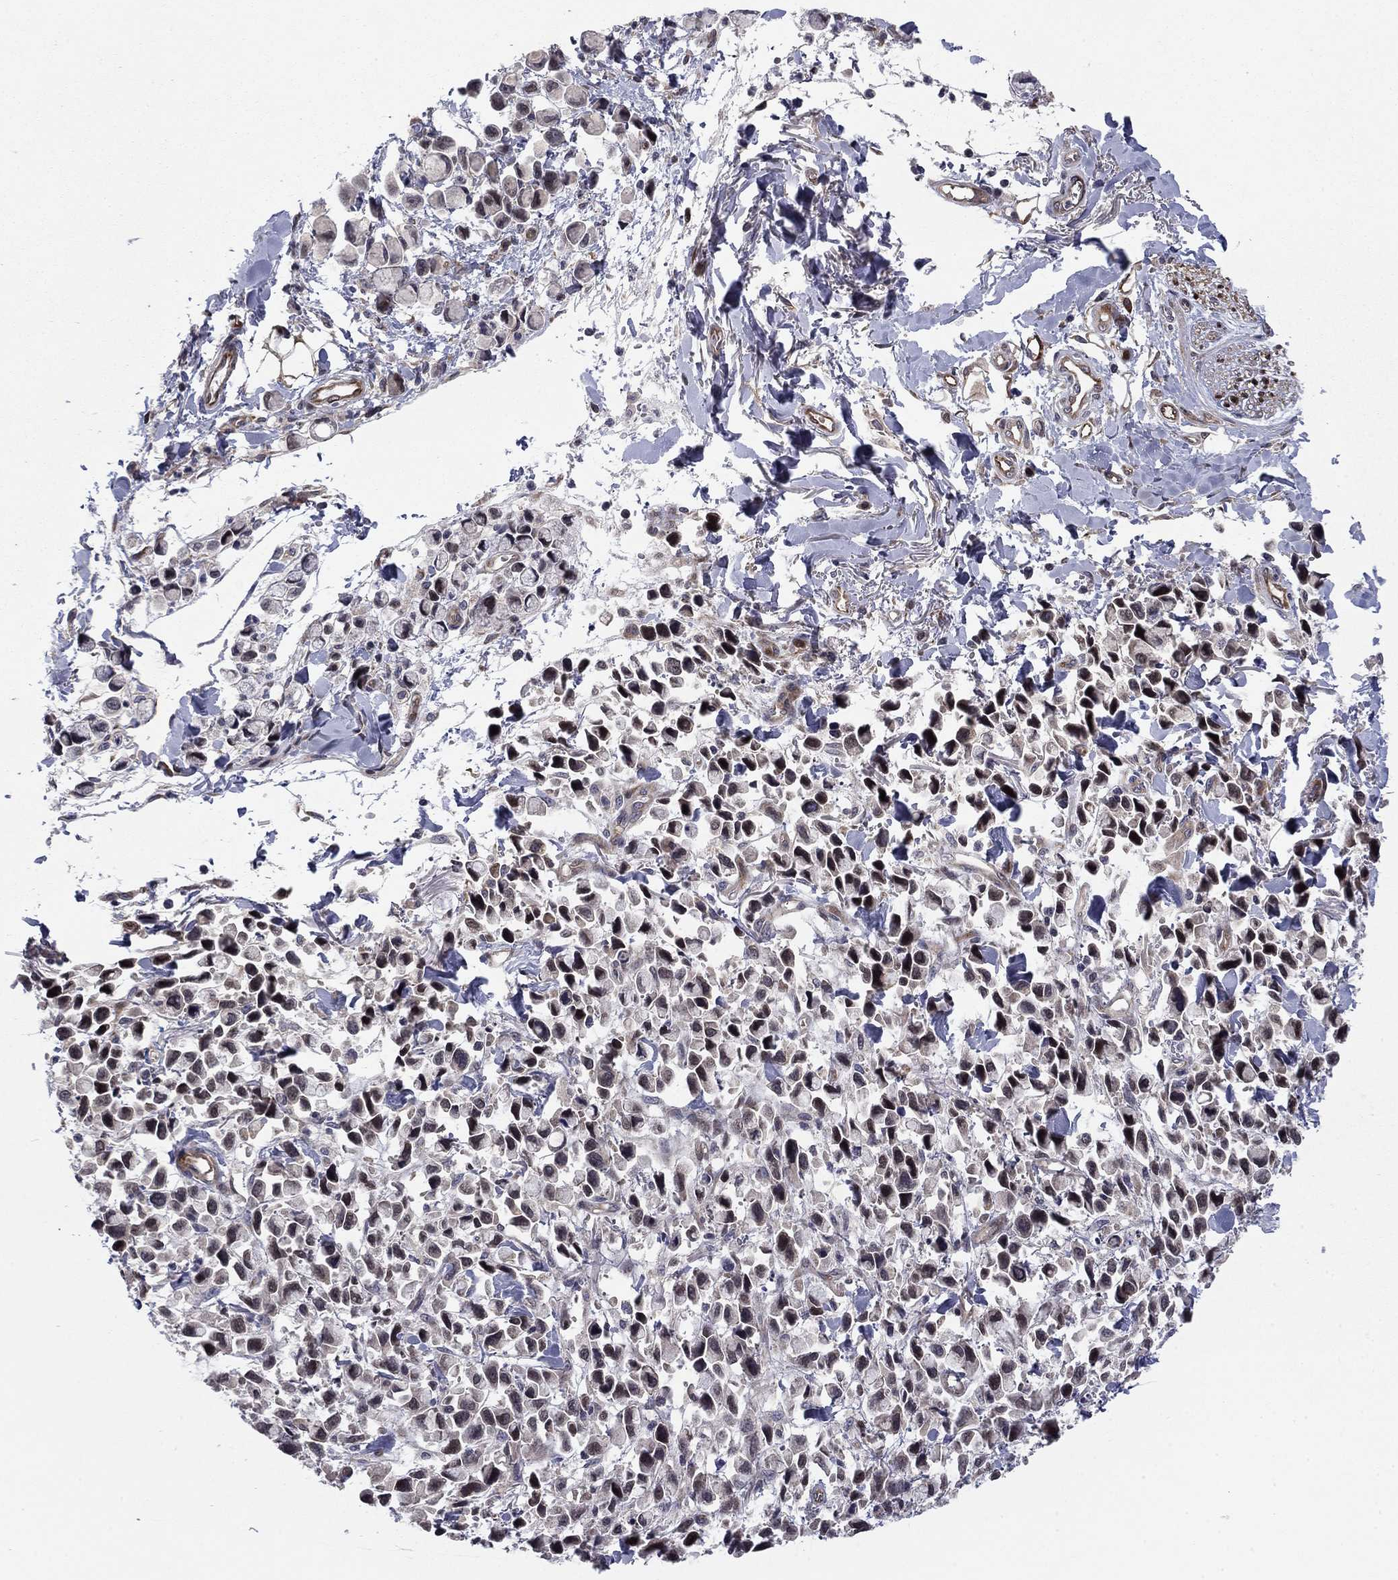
{"staining": {"intensity": "strong", "quantity": "<25%", "location": "nuclear"}, "tissue": "stomach cancer", "cell_type": "Tumor cells", "image_type": "cancer", "snomed": [{"axis": "morphology", "description": "Adenocarcinoma, NOS"}, {"axis": "topography", "description": "Stomach"}], "caption": "Protein staining exhibits strong nuclear staining in approximately <25% of tumor cells in stomach cancer.", "gene": "BCL11A", "patient": {"sex": "female", "age": 81}}